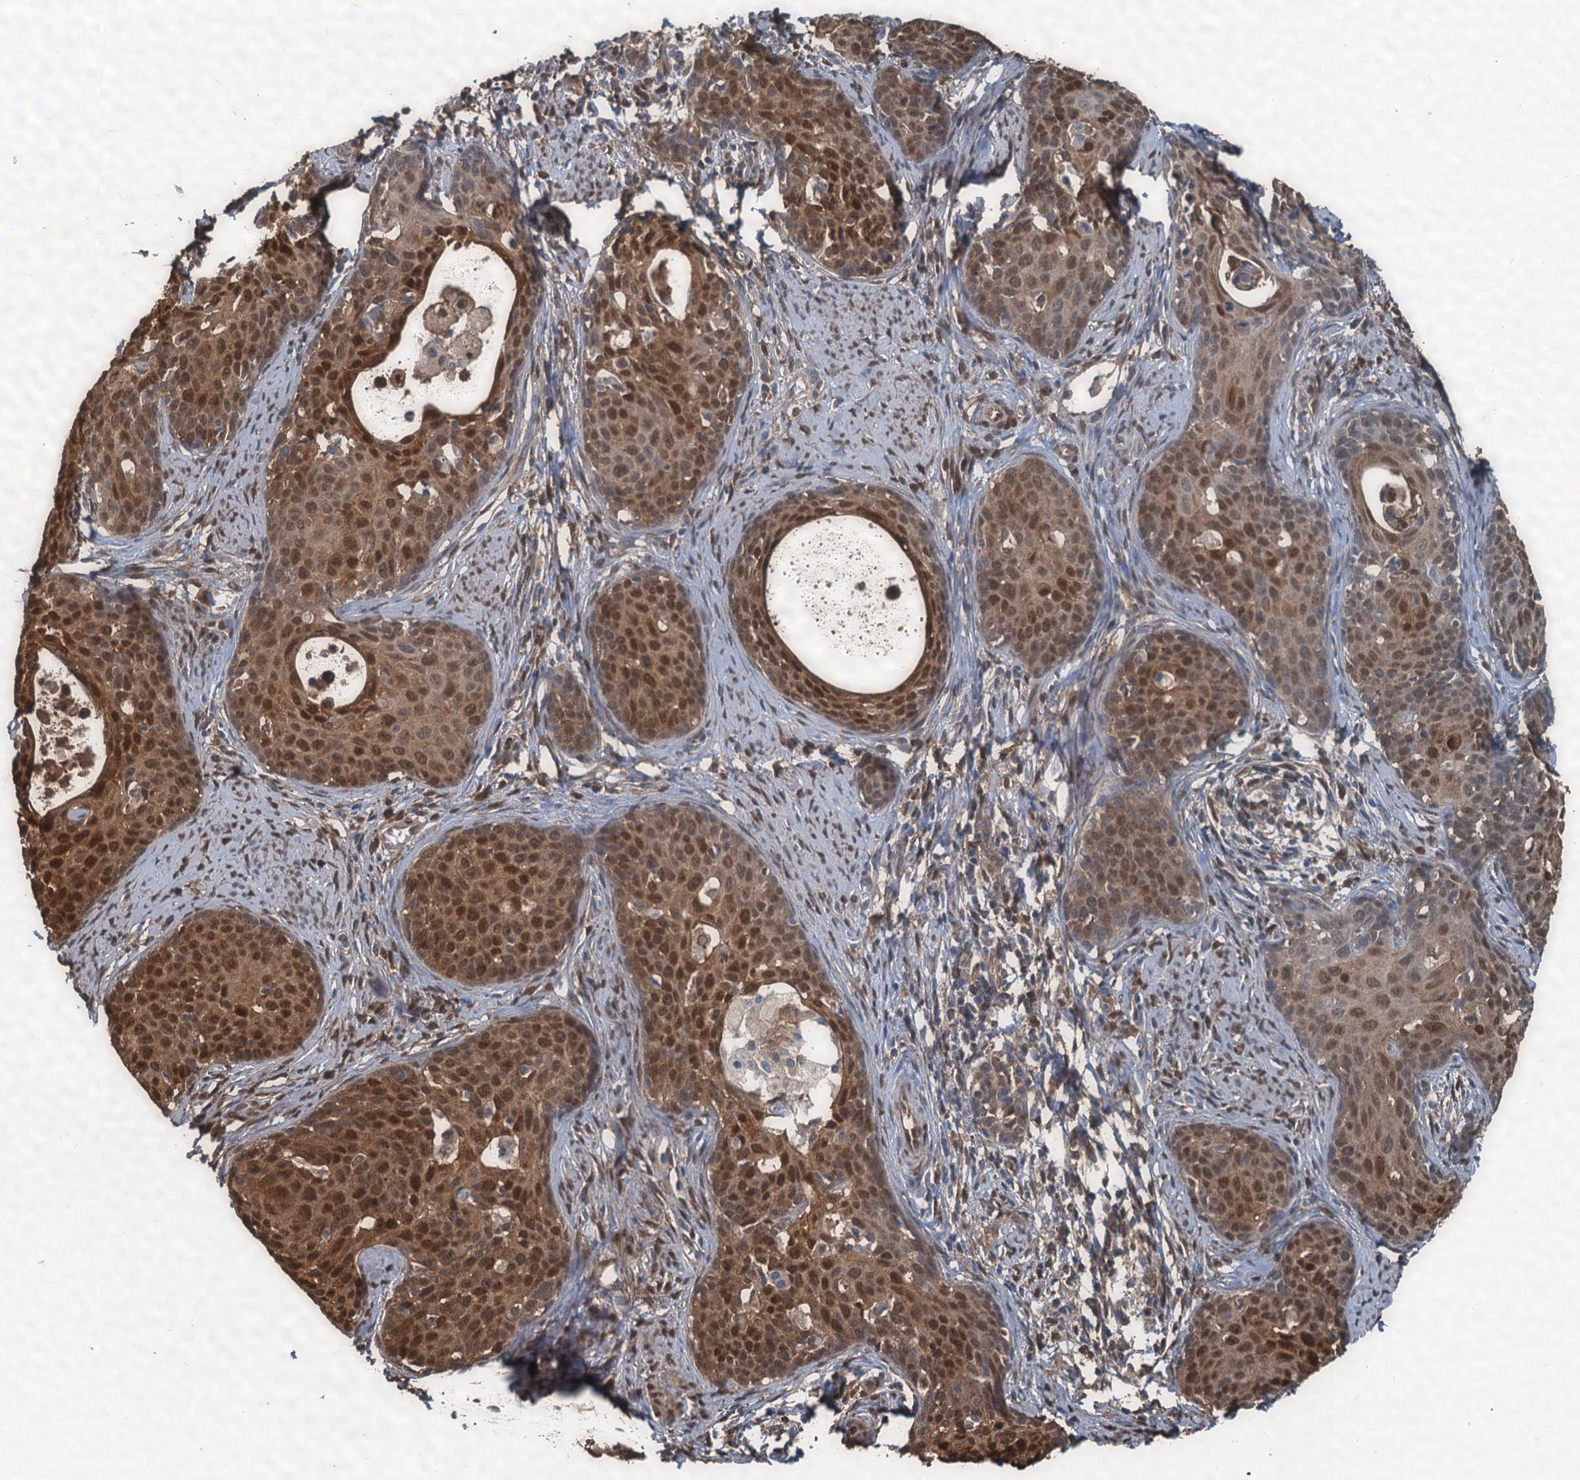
{"staining": {"intensity": "moderate", "quantity": ">75%", "location": "cytoplasmic/membranous,nuclear"}, "tissue": "cervical cancer", "cell_type": "Tumor cells", "image_type": "cancer", "snomed": [{"axis": "morphology", "description": "Squamous cell carcinoma, NOS"}, {"axis": "topography", "description": "Cervix"}], "caption": "Protein expression analysis of cervical squamous cell carcinoma demonstrates moderate cytoplasmic/membranous and nuclear staining in about >75% of tumor cells.", "gene": "S100A6", "patient": {"sex": "female", "age": 52}}